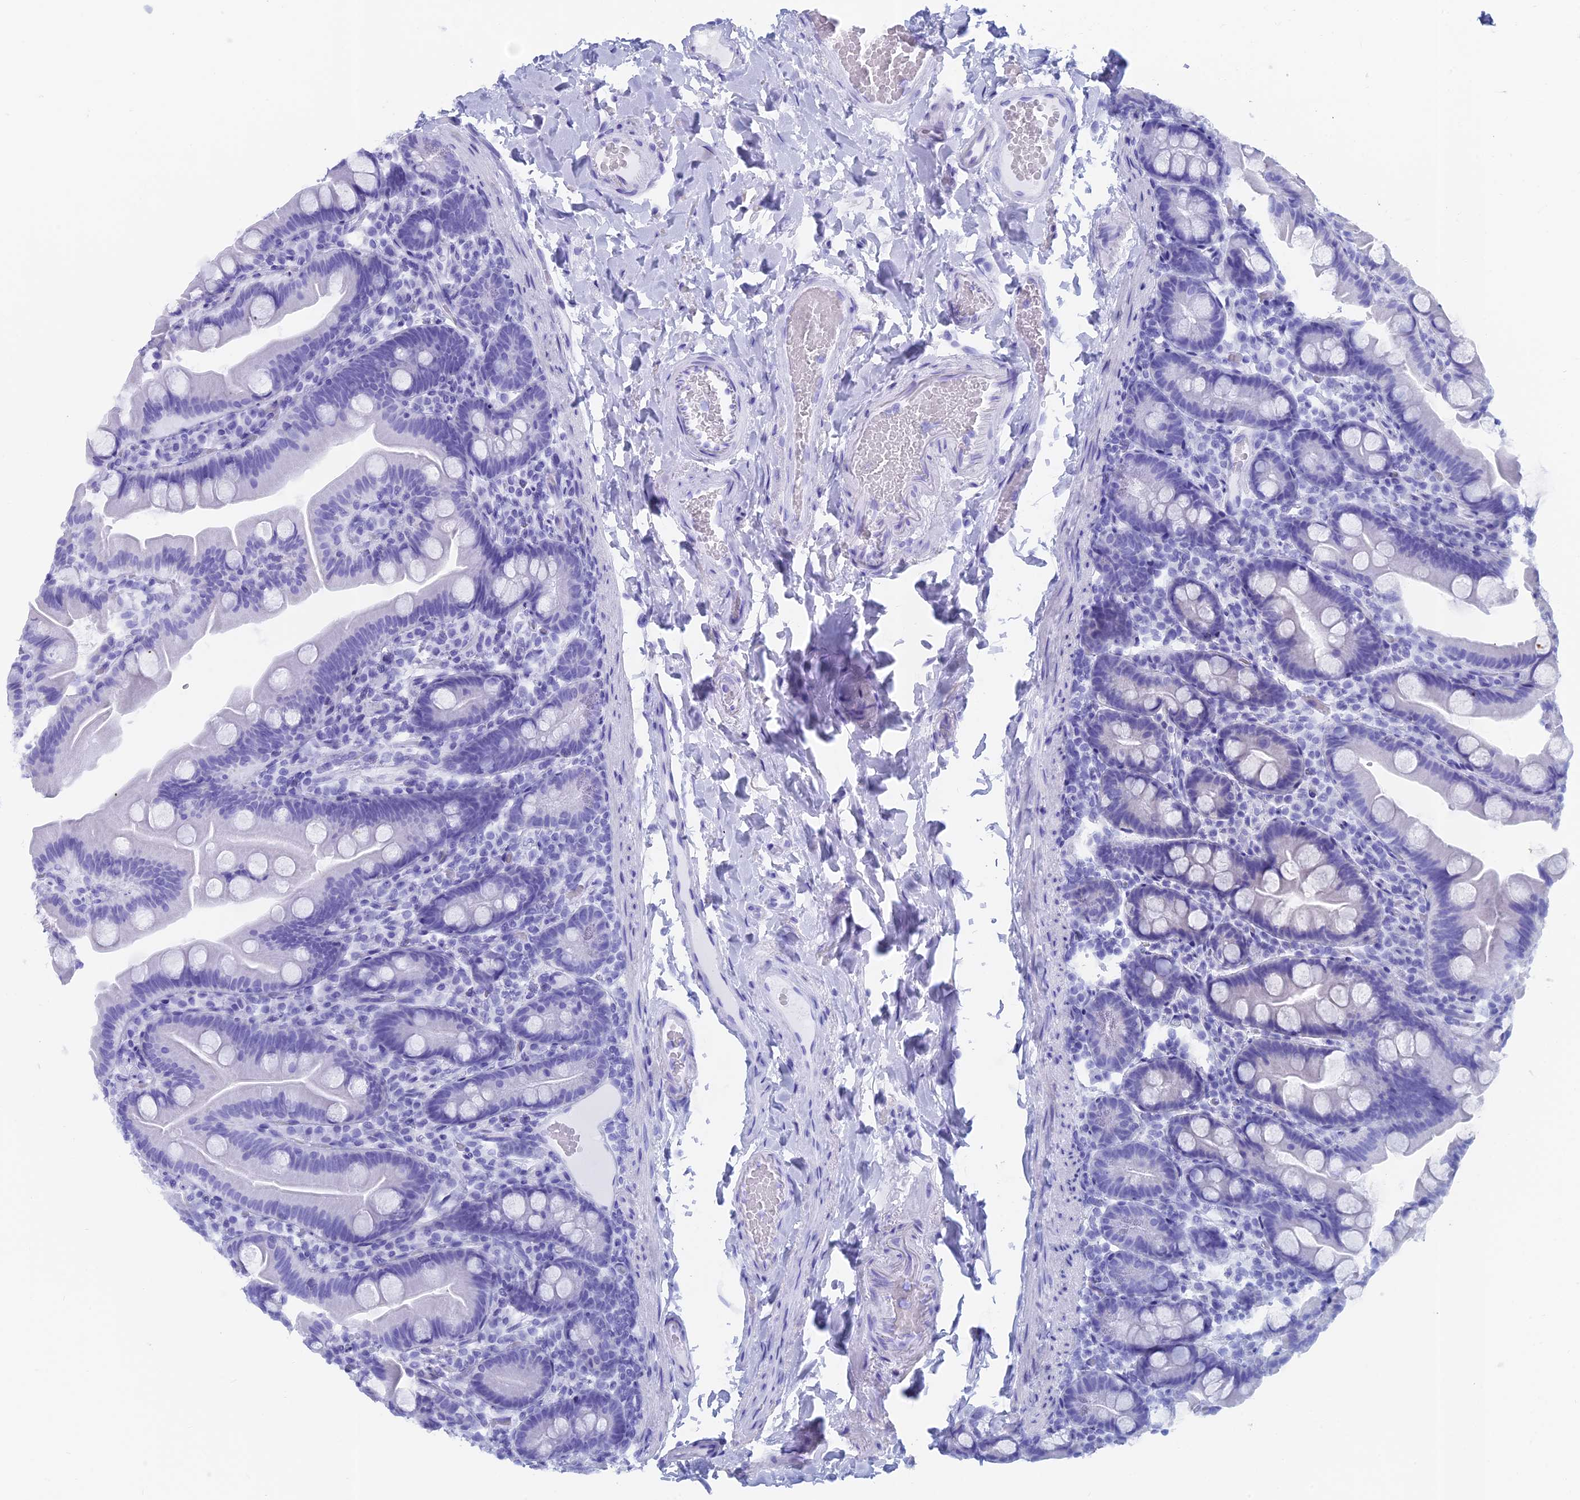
{"staining": {"intensity": "negative", "quantity": "none", "location": "none"}, "tissue": "small intestine", "cell_type": "Glandular cells", "image_type": "normal", "snomed": [{"axis": "morphology", "description": "Normal tissue, NOS"}, {"axis": "topography", "description": "Small intestine"}], "caption": "This photomicrograph is of normal small intestine stained with immunohistochemistry (IHC) to label a protein in brown with the nuclei are counter-stained blue. There is no expression in glandular cells.", "gene": "CAPS", "patient": {"sex": "female", "age": 68}}